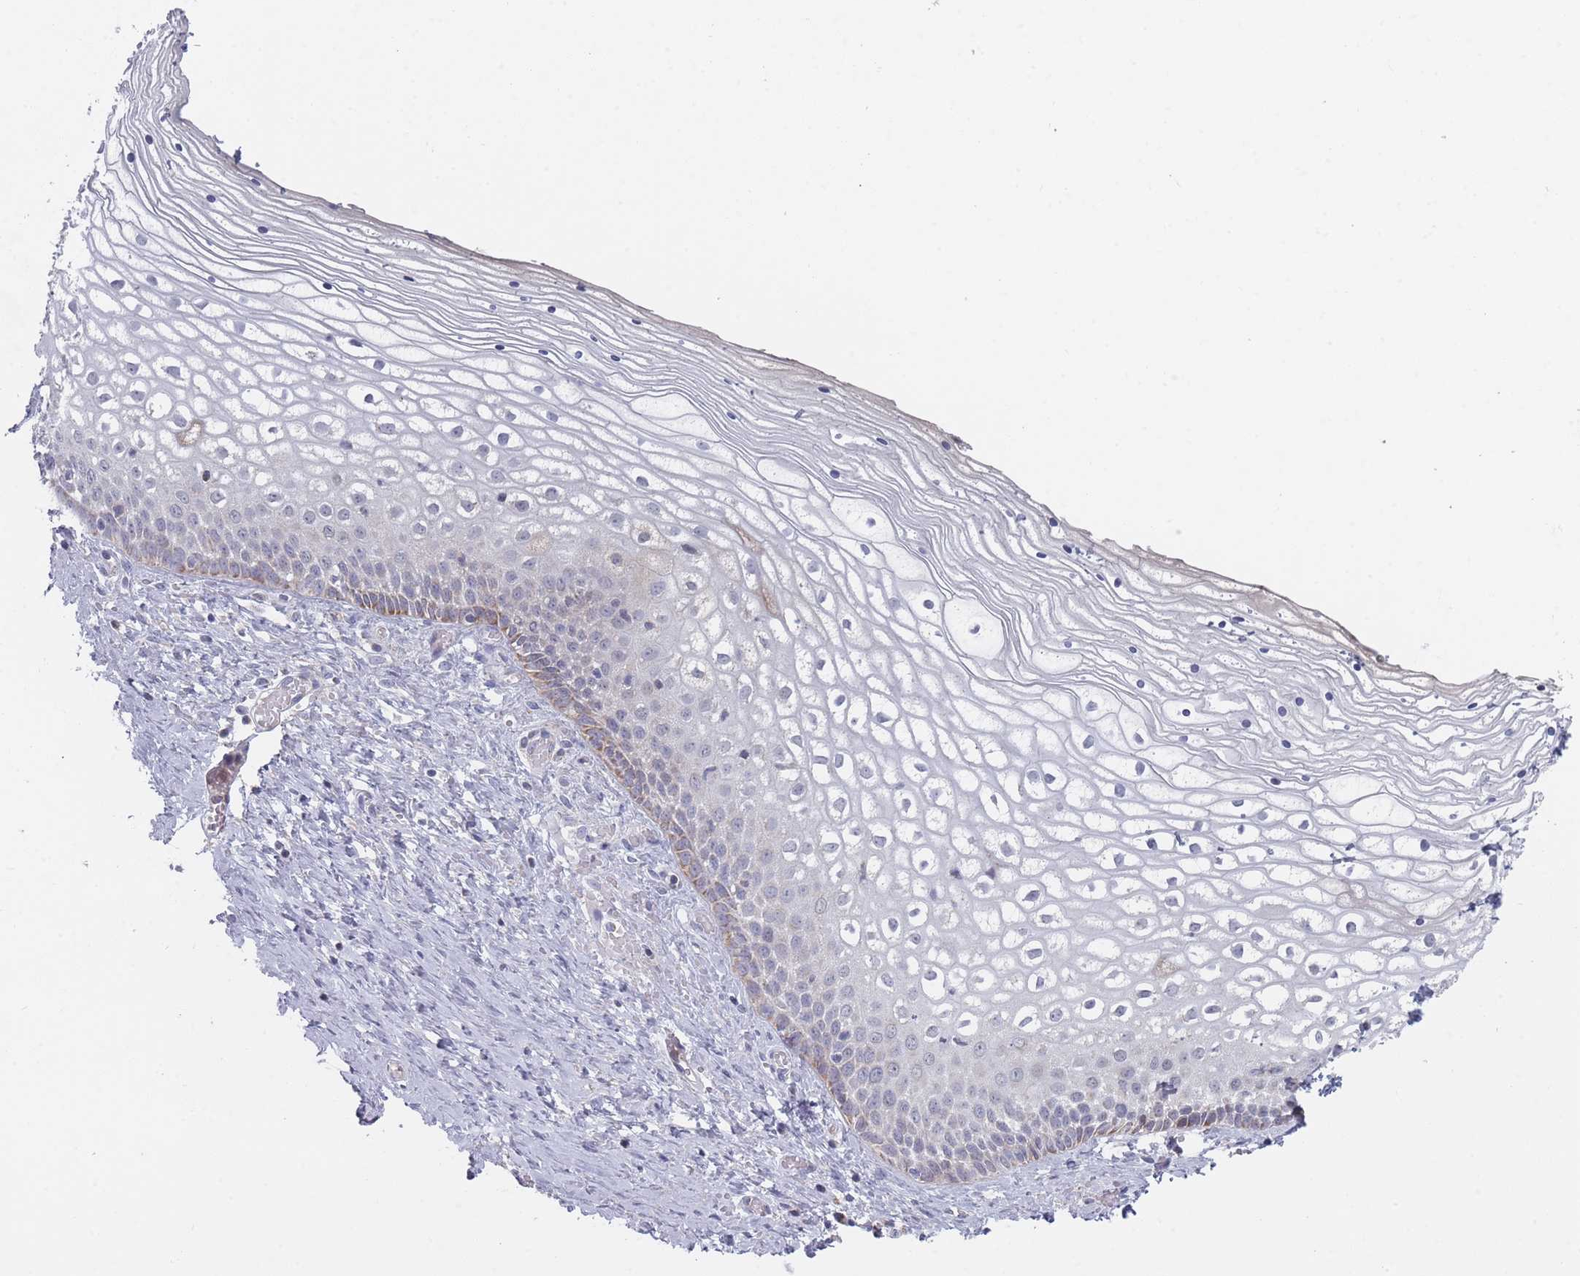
{"staining": {"intensity": "moderate", "quantity": "<25%", "location": "cytoplasmic/membranous"}, "tissue": "vagina", "cell_type": "Squamous epithelial cells", "image_type": "normal", "snomed": [{"axis": "morphology", "description": "Normal tissue, NOS"}, {"axis": "topography", "description": "Vagina"}], "caption": "Immunohistochemical staining of normal human vagina shows low levels of moderate cytoplasmic/membranous expression in approximately <25% of squamous epithelial cells.", "gene": "TRARG1", "patient": {"sex": "female", "age": 59}}